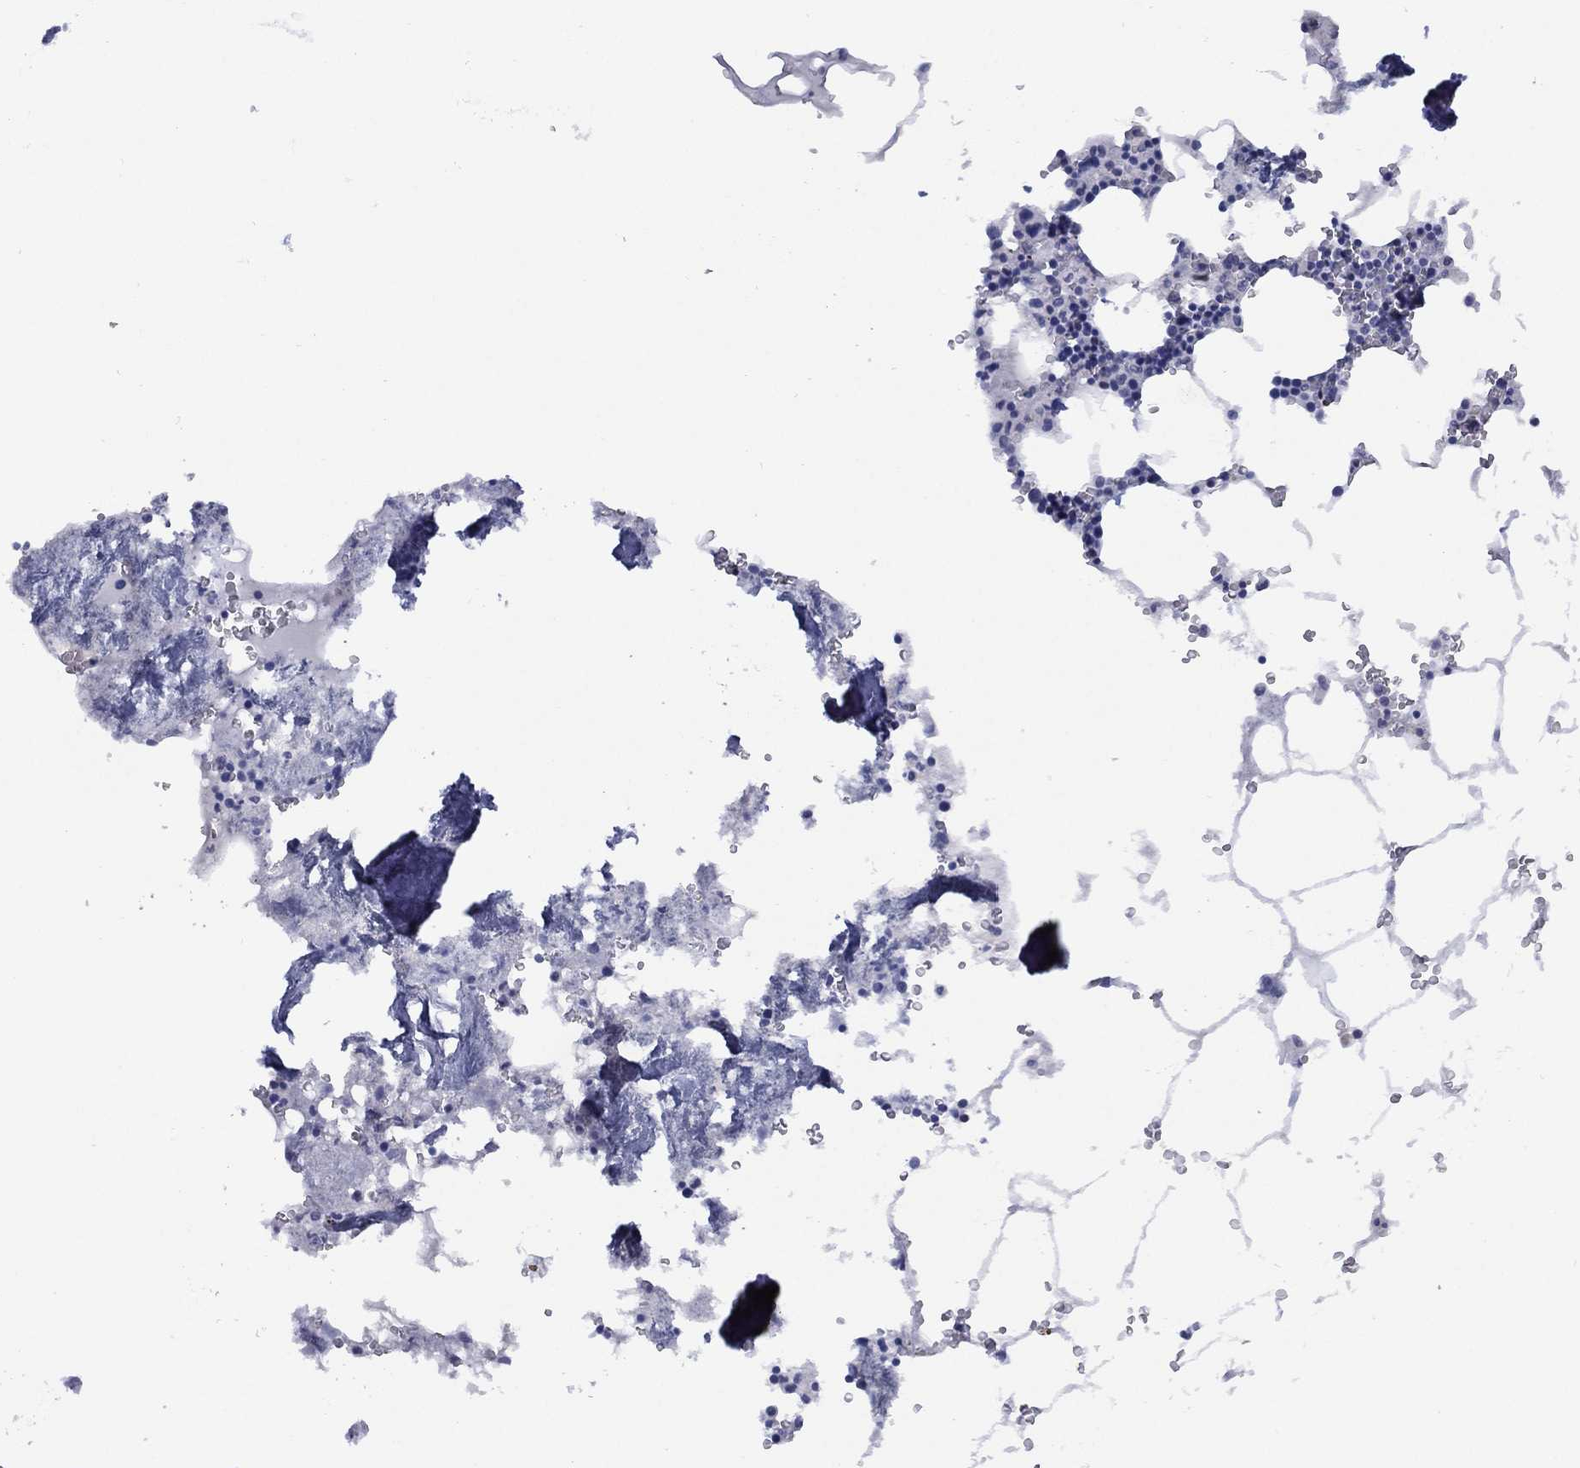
{"staining": {"intensity": "negative", "quantity": "none", "location": "none"}, "tissue": "bone marrow", "cell_type": "Hematopoietic cells", "image_type": "normal", "snomed": [{"axis": "morphology", "description": "Normal tissue, NOS"}, {"axis": "topography", "description": "Bone marrow"}], "caption": "High power microscopy photomicrograph of an IHC histopathology image of benign bone marrow, revealing no significant positivity in hematopoietic cells. Nuclei are stained in blue.", "gene": "SLC4A4", "patient": {"sex": "male", "age": 54}}